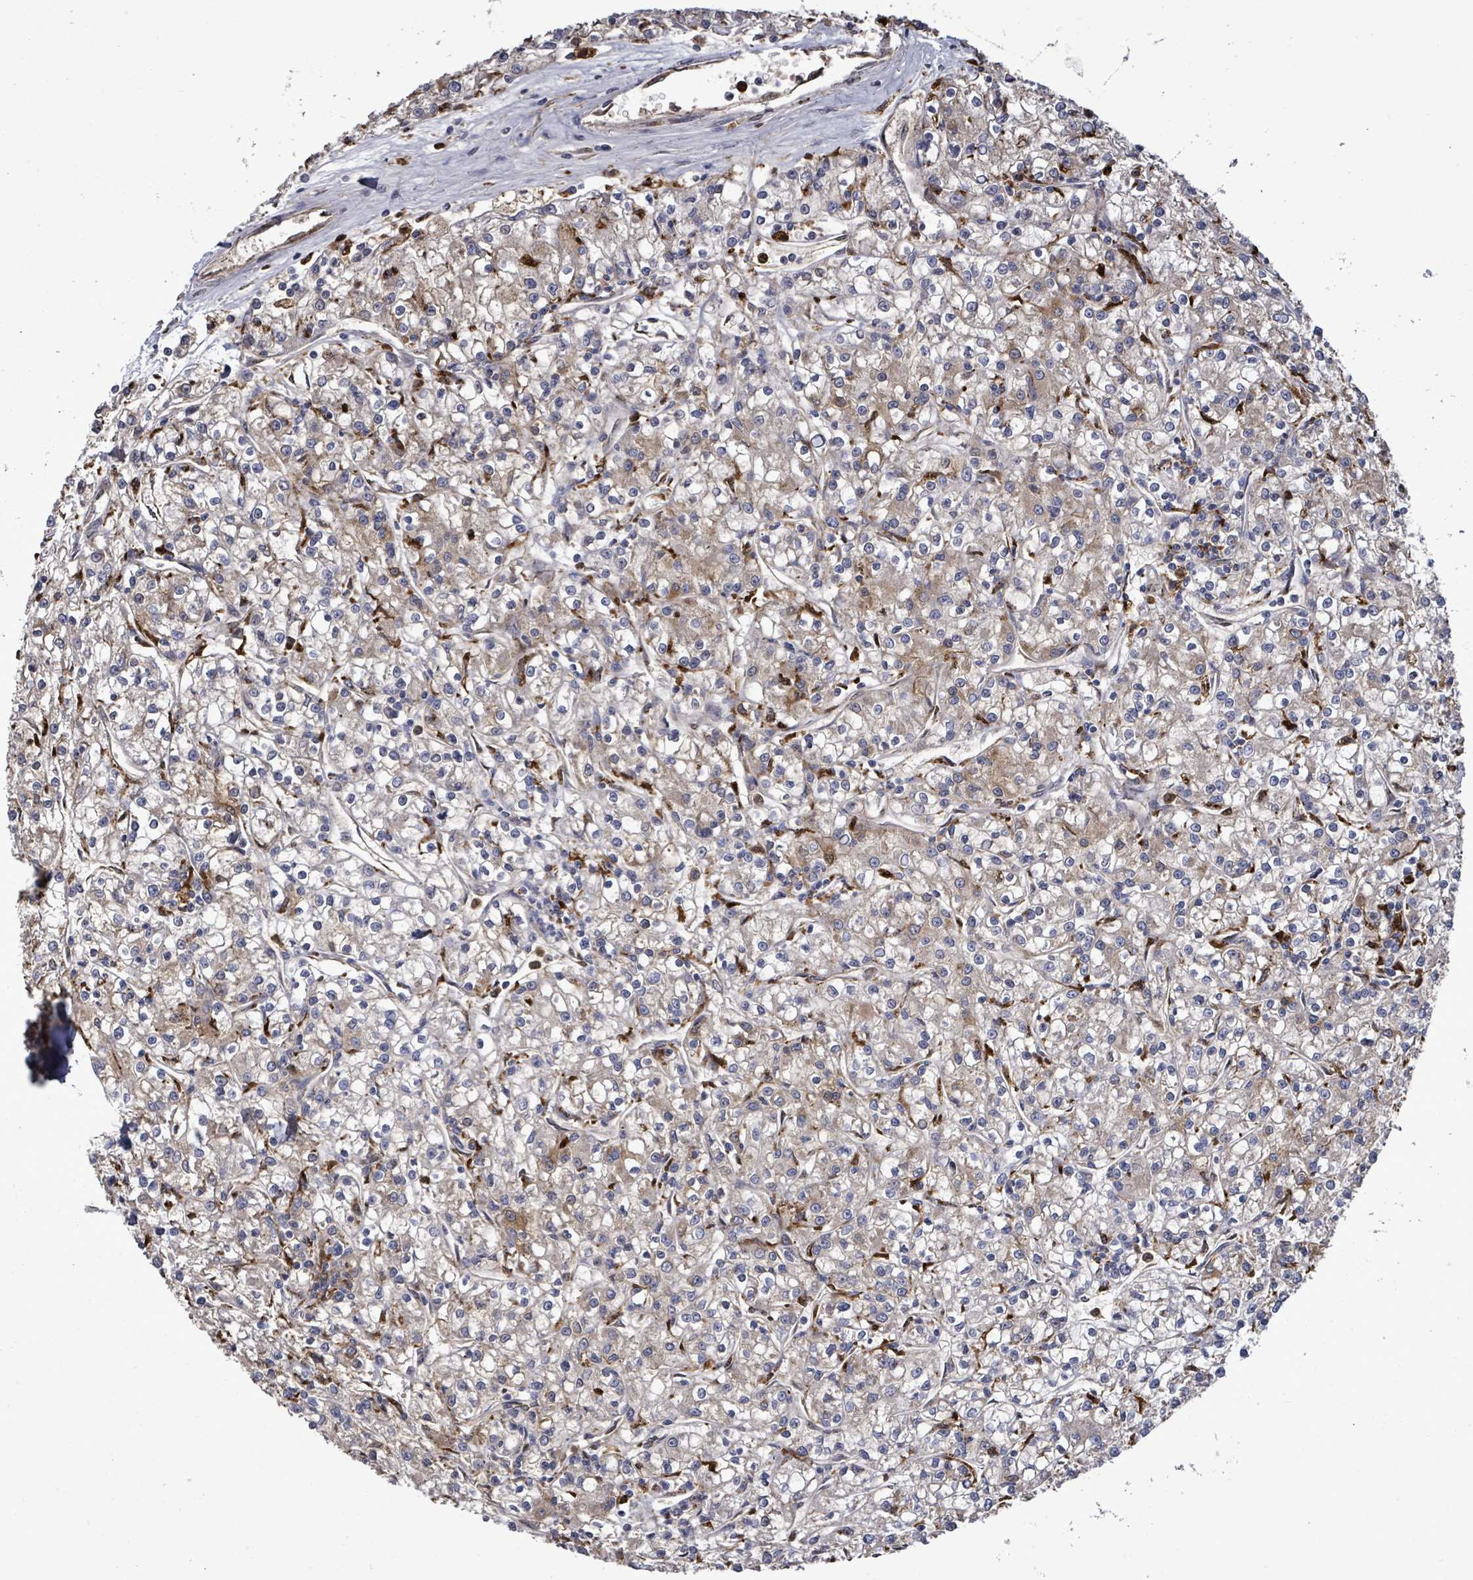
{"staining": {"intensity": "moderate", "quantity": "25%-75%", "location": "cytoplasmic/membranous"}, "tissue": "renal cancer", "cell_type": "Tumor cells", "image_type": "cancer", "snomed": [{"axis": "morphology", "description": "Adenocarcinoma, NOS"}, {"axis": "topography", "description": "Kidney"}], "caption": "Immunohistochemical staining of renal adenocarcinoma exhibits medium levels of moderate cytoplasmic/membranous positivity in about 25%-75% of tumor cells.", "gene": "MTMR12", "patient": {"sex": "female", "age": 59}}